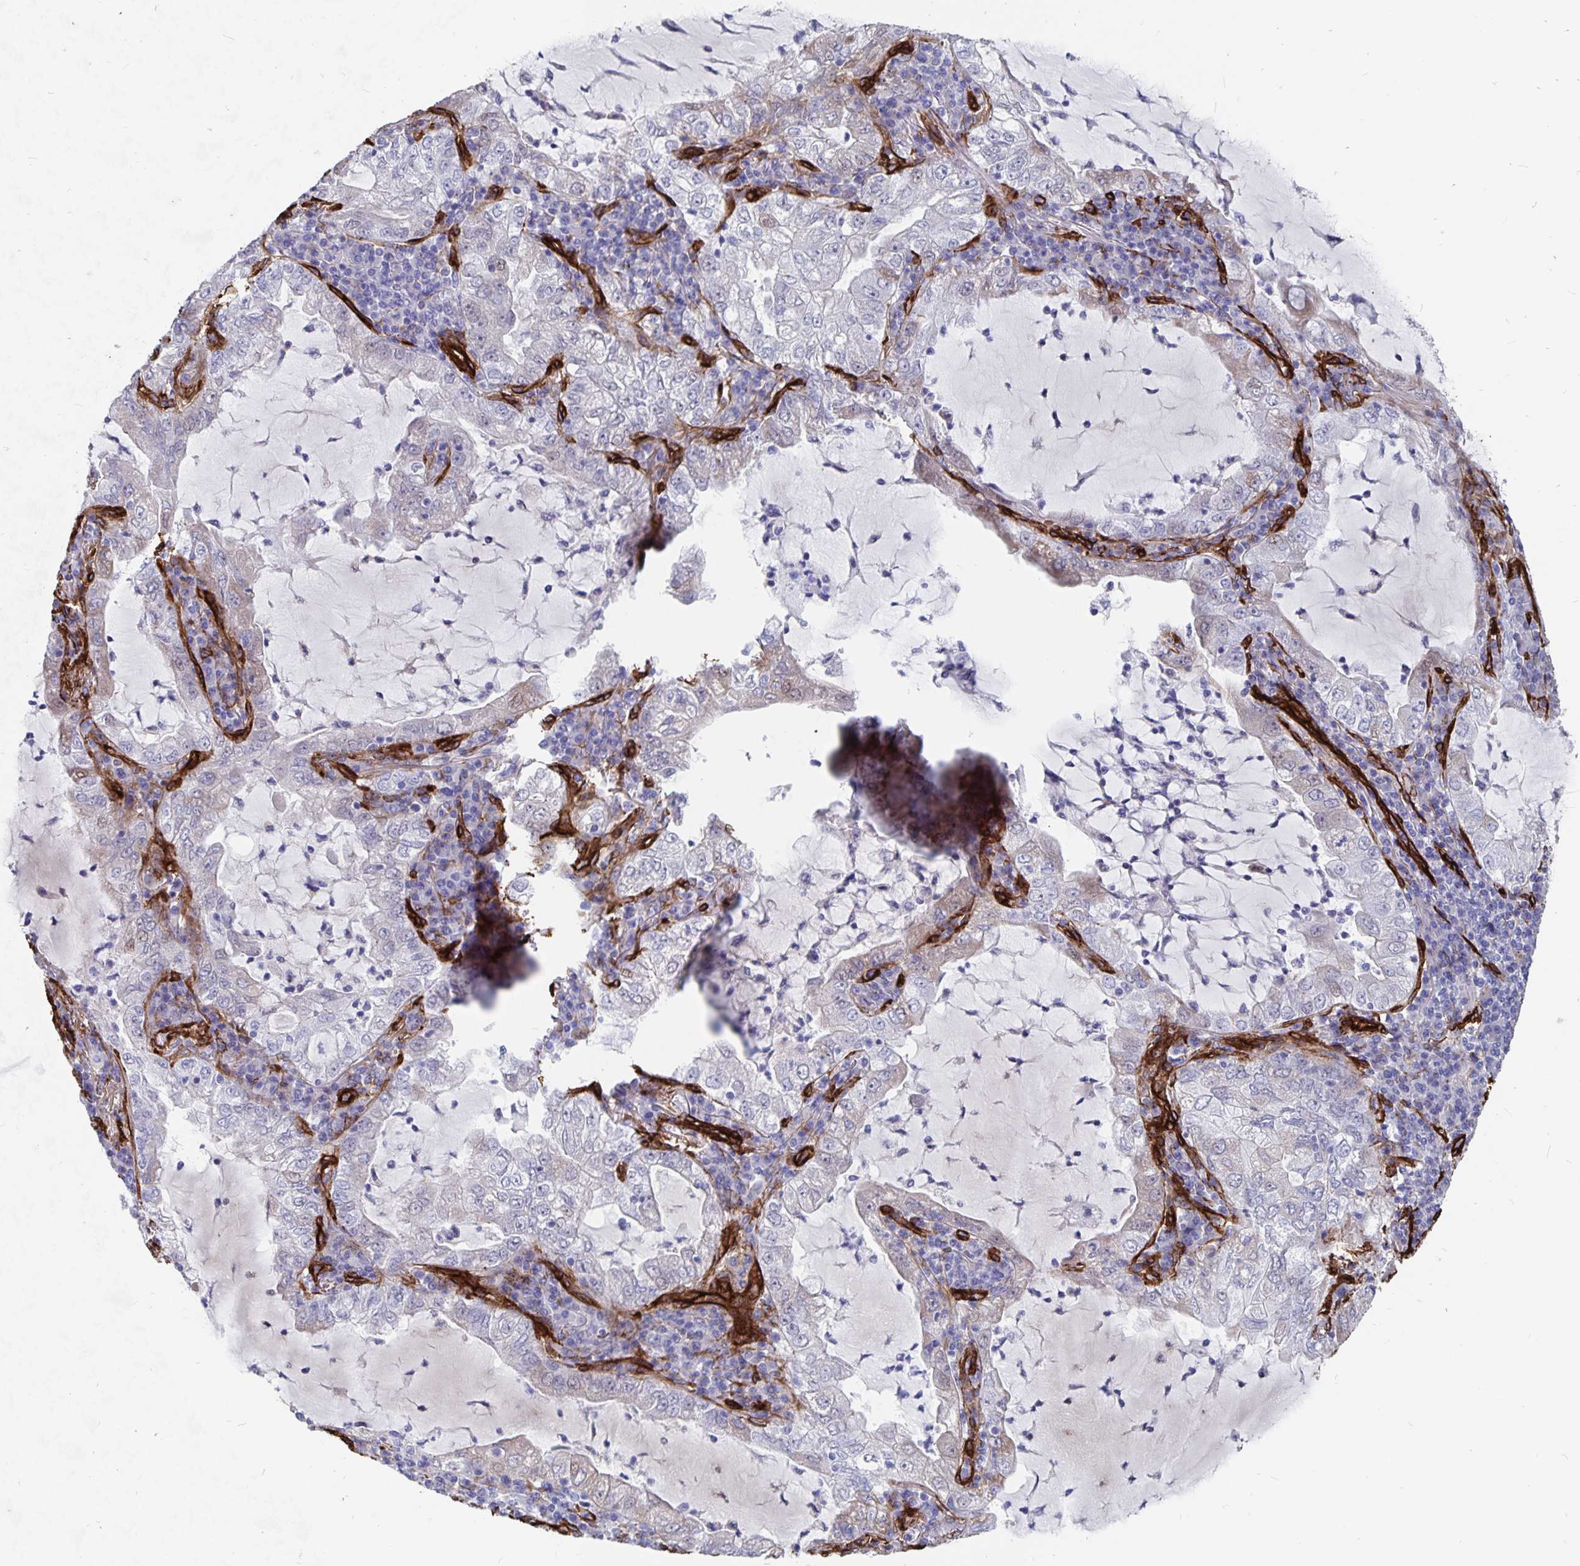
{"staining": {"intensity": "negative", "quantity": "none", "location": "none"}, "tissue": "lung cancer", "cell_type": "Tumor cells", "image_type": "cancer", "snomed": [{"axis": "morphology", "description": "Adenocarcinoma, NOS"}, {"axis": "topography", "description": "Lung"}], "caption": "The immunohistochemistry photomicrograph has no significant positivity in tumor cells of adenocarcinoma (lung) tissue. The staining is performed using DAB brown chromogen with nuclei counter-stained in using hematoxylin.", "gene": "DCHS2", "patient": {"sex": "female", "age": 73}}